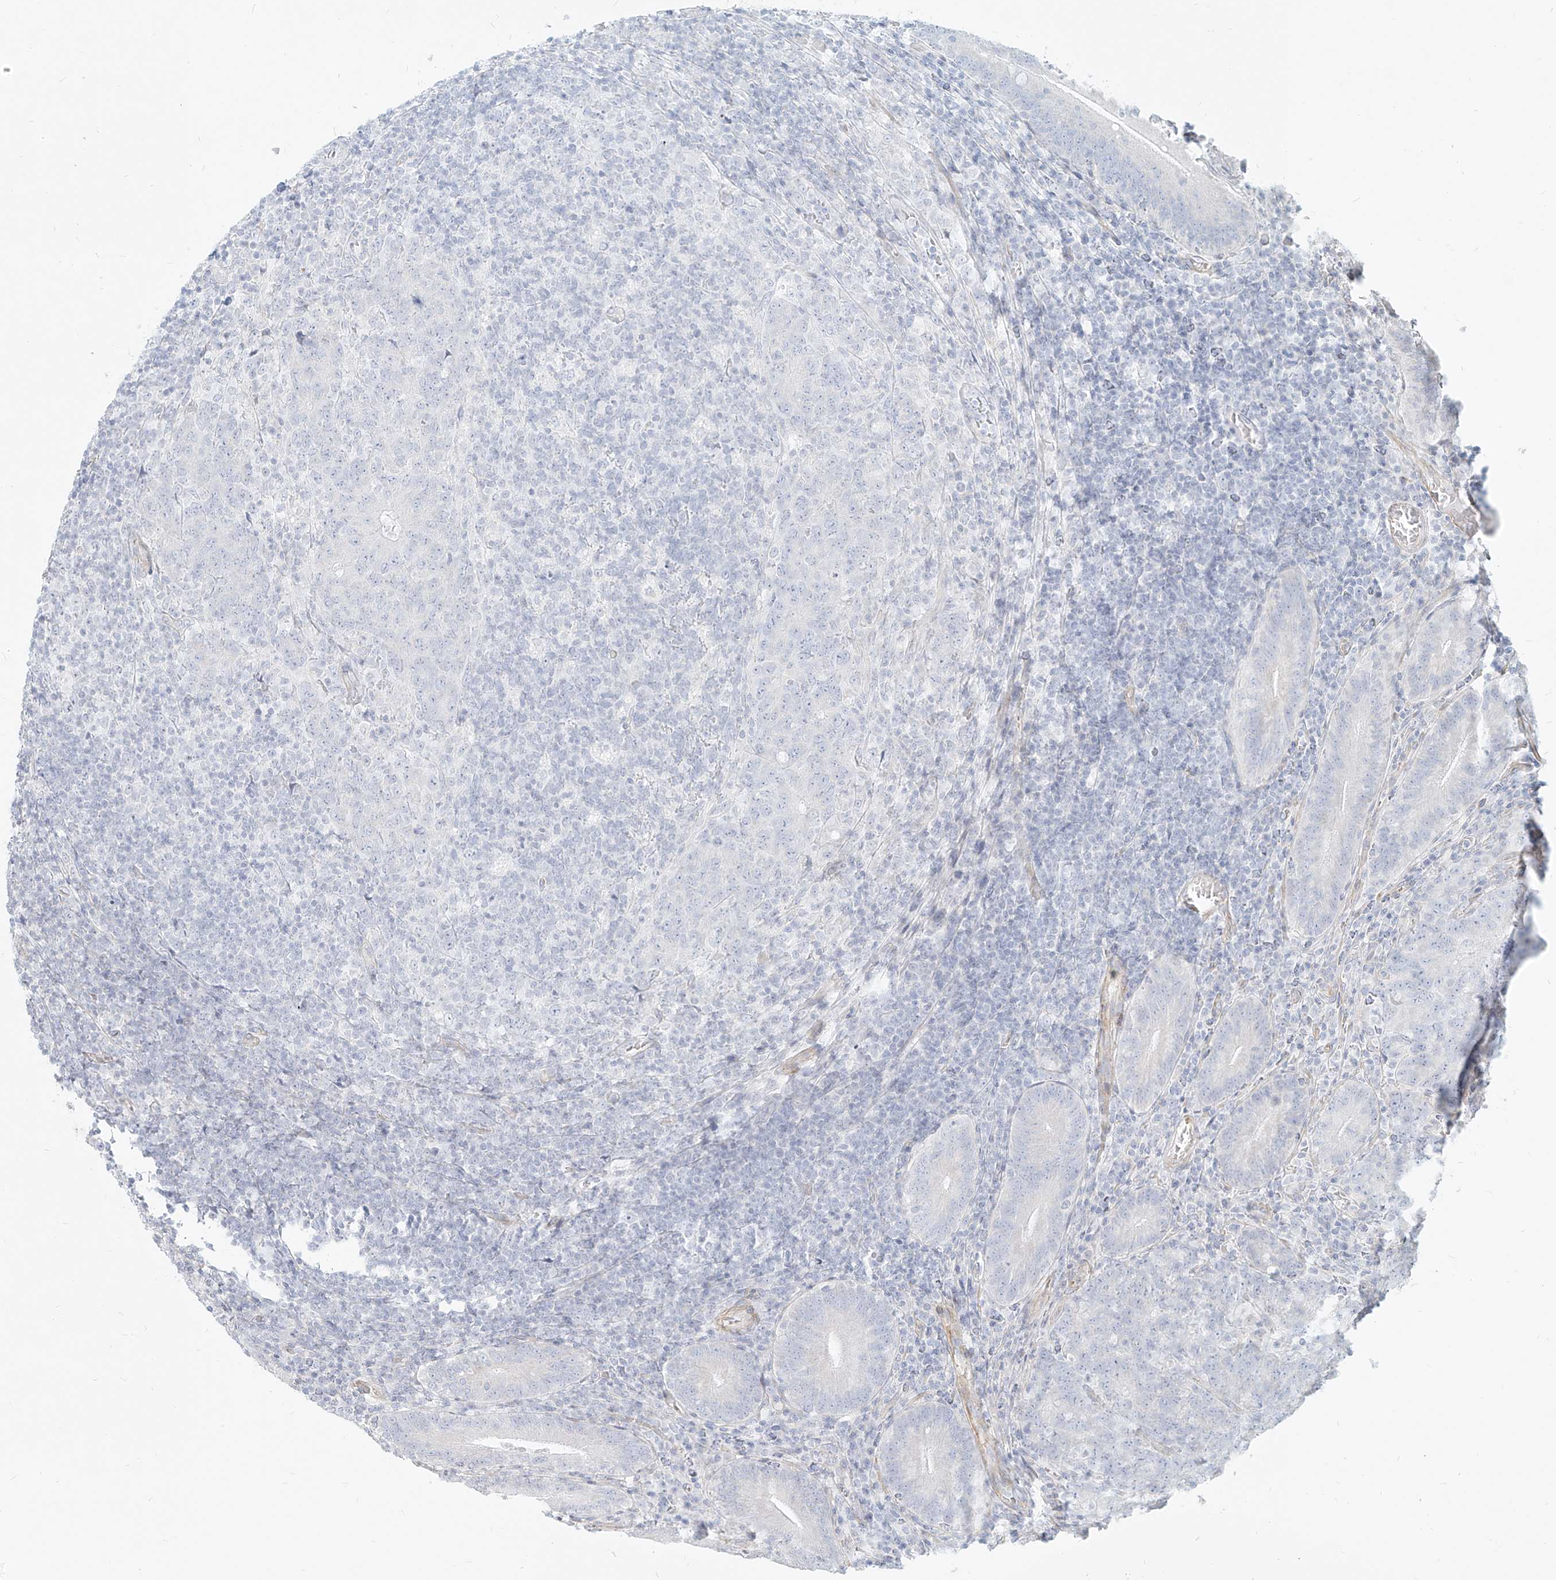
{"staining": {"intensity": "negative", "quantity": "none", "location": "none"}, "tissue": "colorectal cancer", "cell_type": "Tumor cells", "image_type": "cancer", "snomed": [{"axis": "morphology", "description": "Normal tissue, NOS"}, {"axis": "morphology", "description": "Adenocarcinoma, NOS"}, {"axis": "topography", "description": "Colon"}], "caption": "Human colorectal adenocarcinoma stained for a protein using immunohistochemistry shows no expression in tumor cells.", "gene": "ITPKB", "patient": {"sex": "female", "age": 75}}